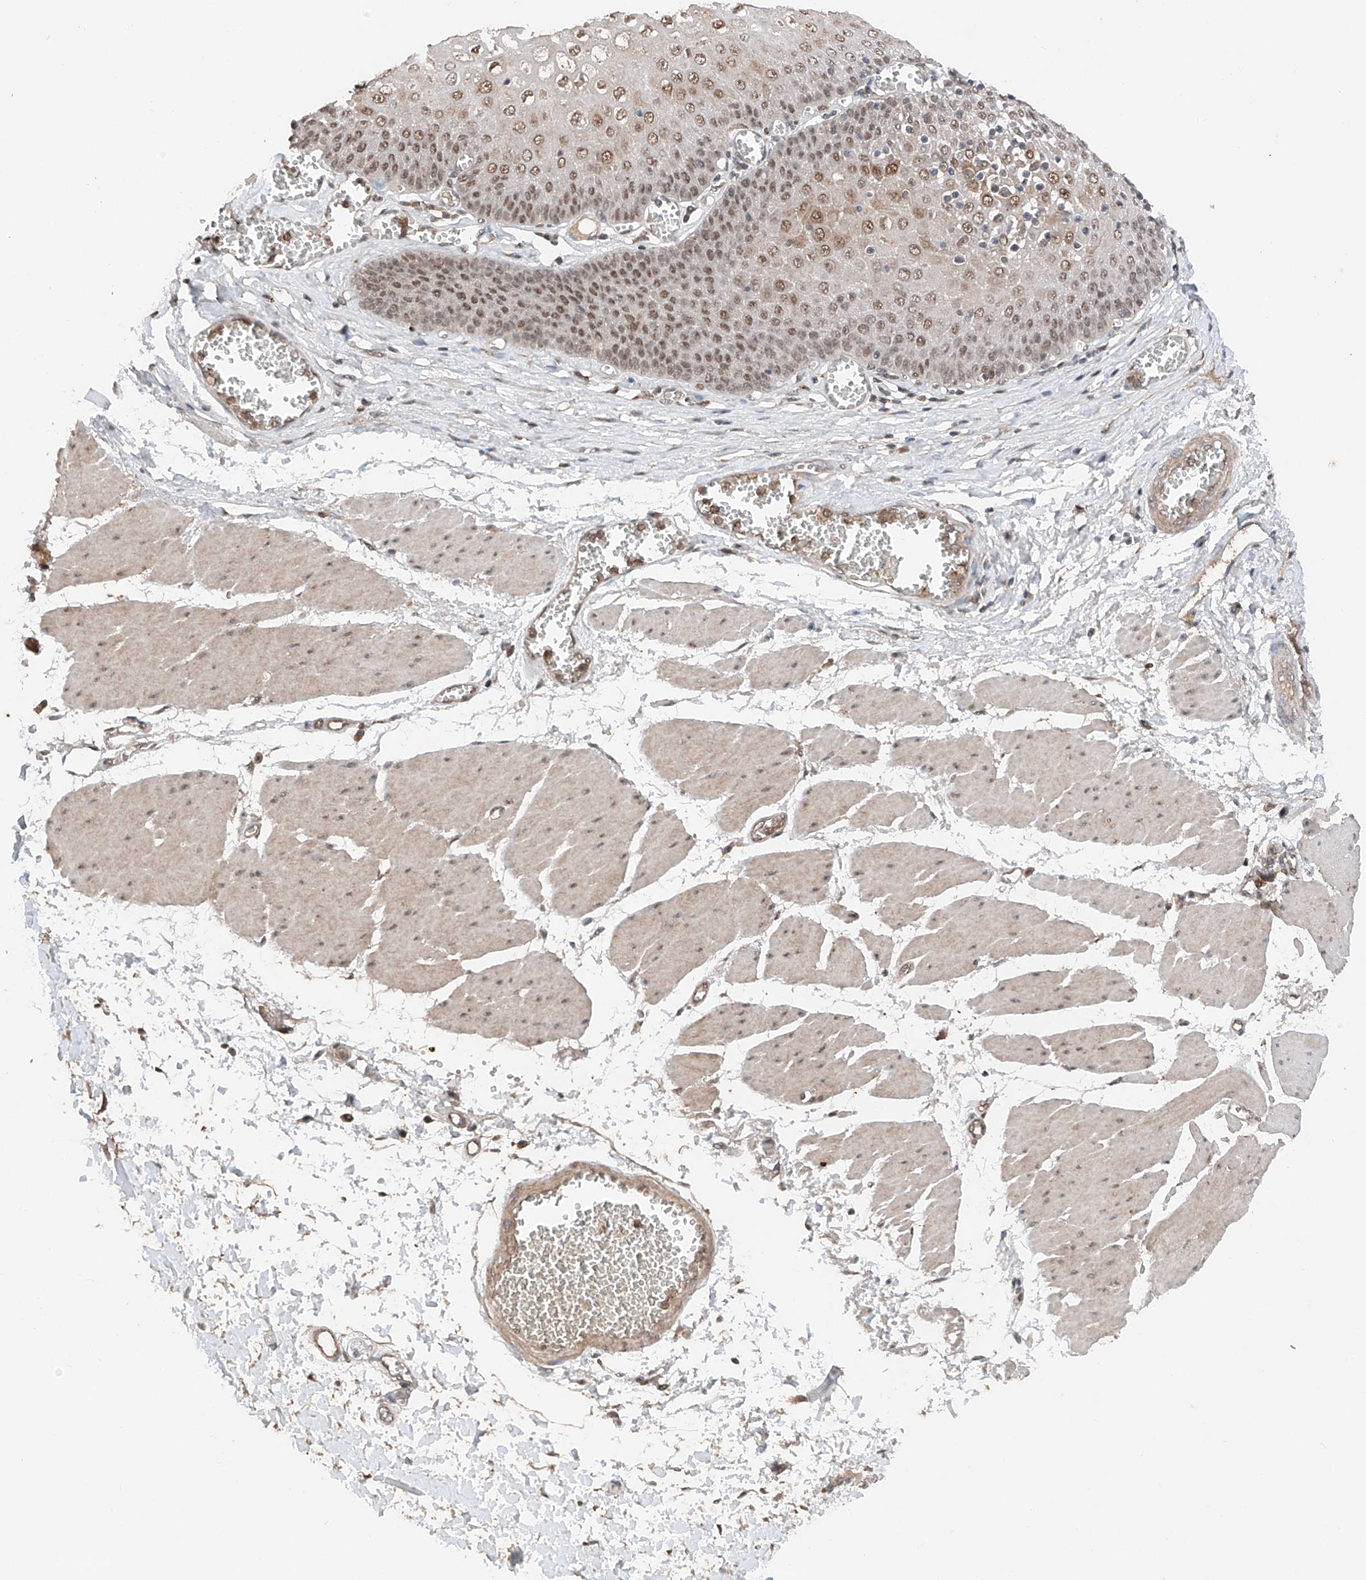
{"staining": {"intensity": "moderate", "quantity": ">75%", "location": "nuclear"}, "tissue": "esophagus", "cell_type": "Squamous epithelial cells", "image_type": "normal", "snomed": [{"axis": "morphology", "description": "Normal tissue, NOS"}, {"axis": "topography", "description": "Esophagus"}], "caption": "DAB (3,3'-diaminobenzidine) immunohistochemical staining of normal esophagus shows moderate nuclear protein staining in approximately >75% of squamous epithelial cells.", "gene": "TBX4", "patient": {"sex": "male", "age": 60}}